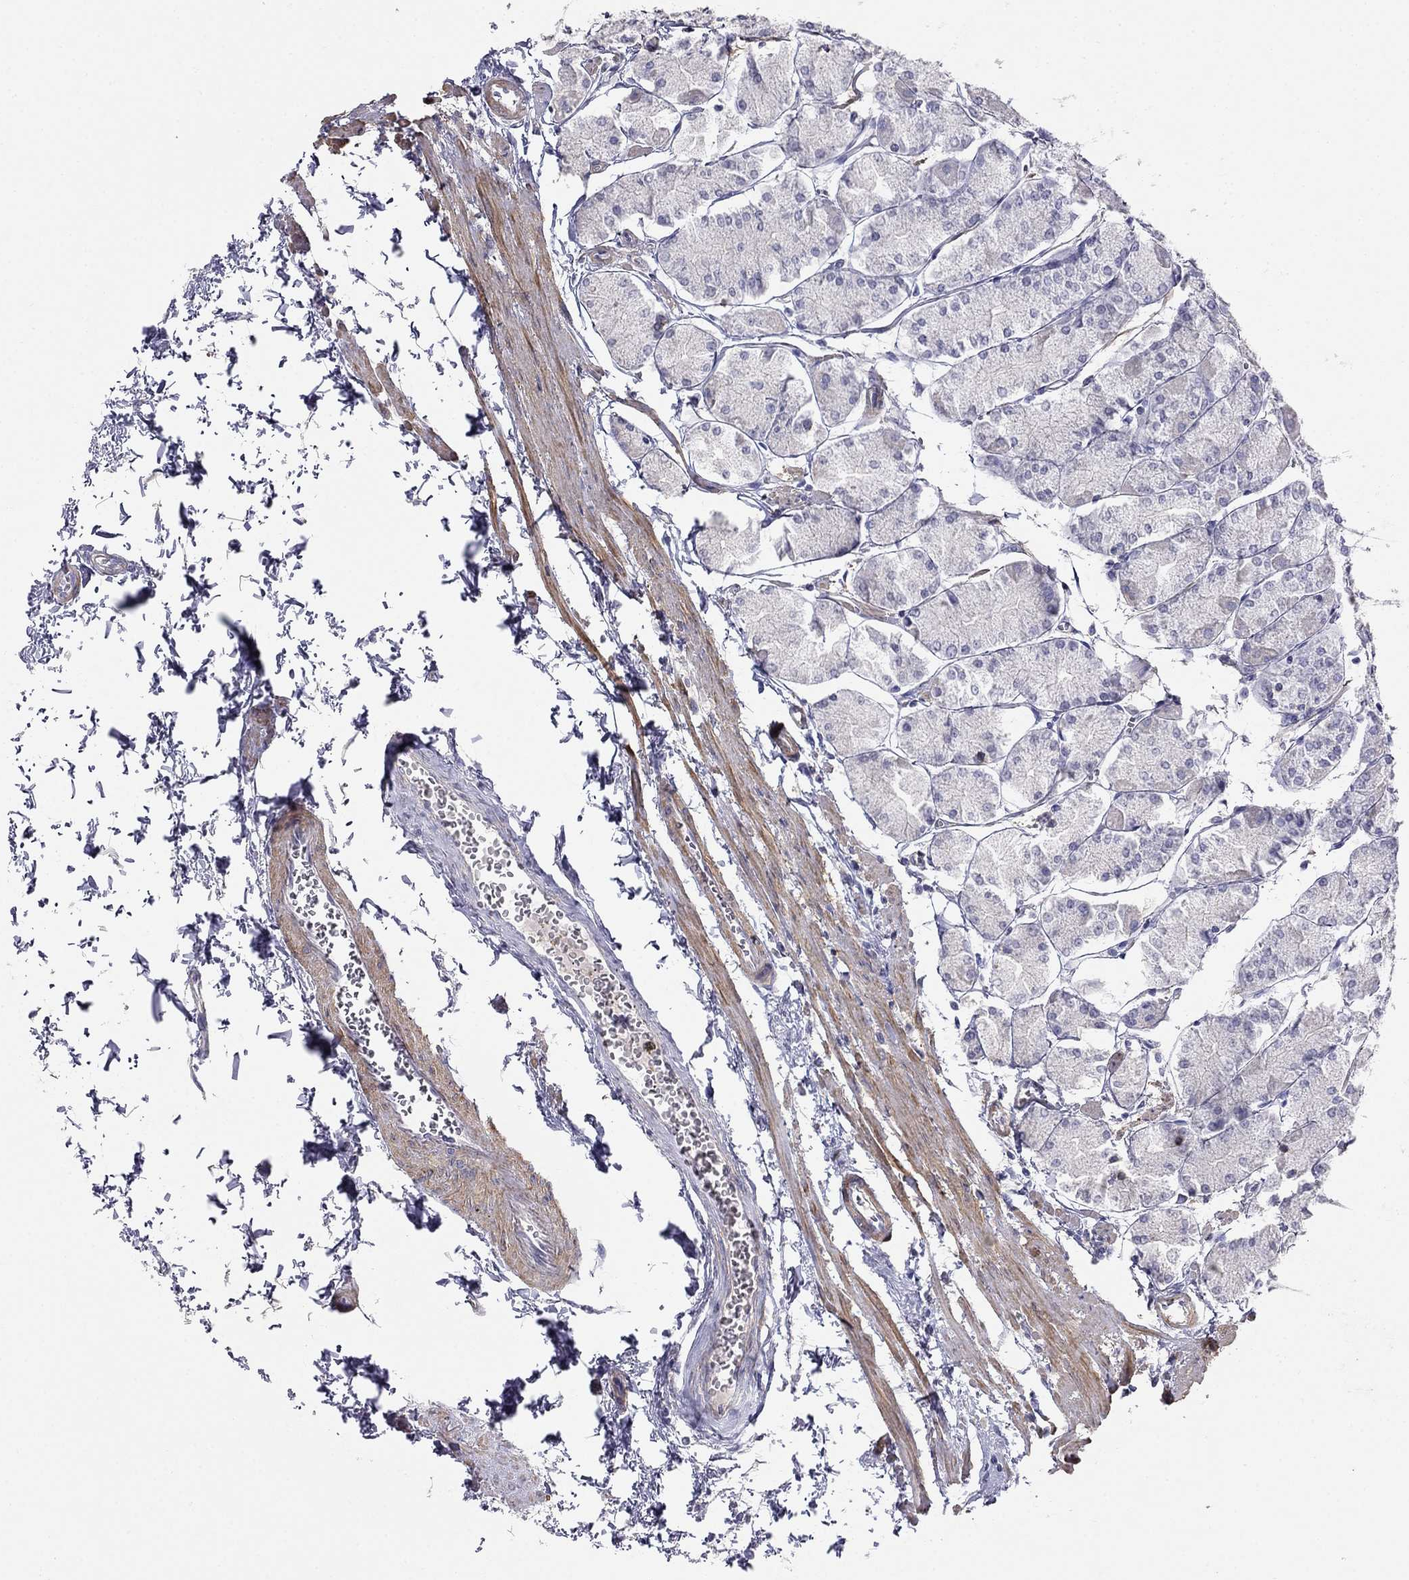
{"staining": {"intensity": "negative", "quantity": "none", "location": "none"}, "tissue": "stomach", "cell_type": "Glandular cells", "image_type": "normal", "snomed": [{"axis": "morphology", "description": "Normal tissue, NOS"}, {"axis": "topography", "description": "Stomach, upper"}], "caption": "Glandular cells show no significant positivity in benign stomach.", "gene": "LY6H", "patient": {"sex": "male", "age": 60}}